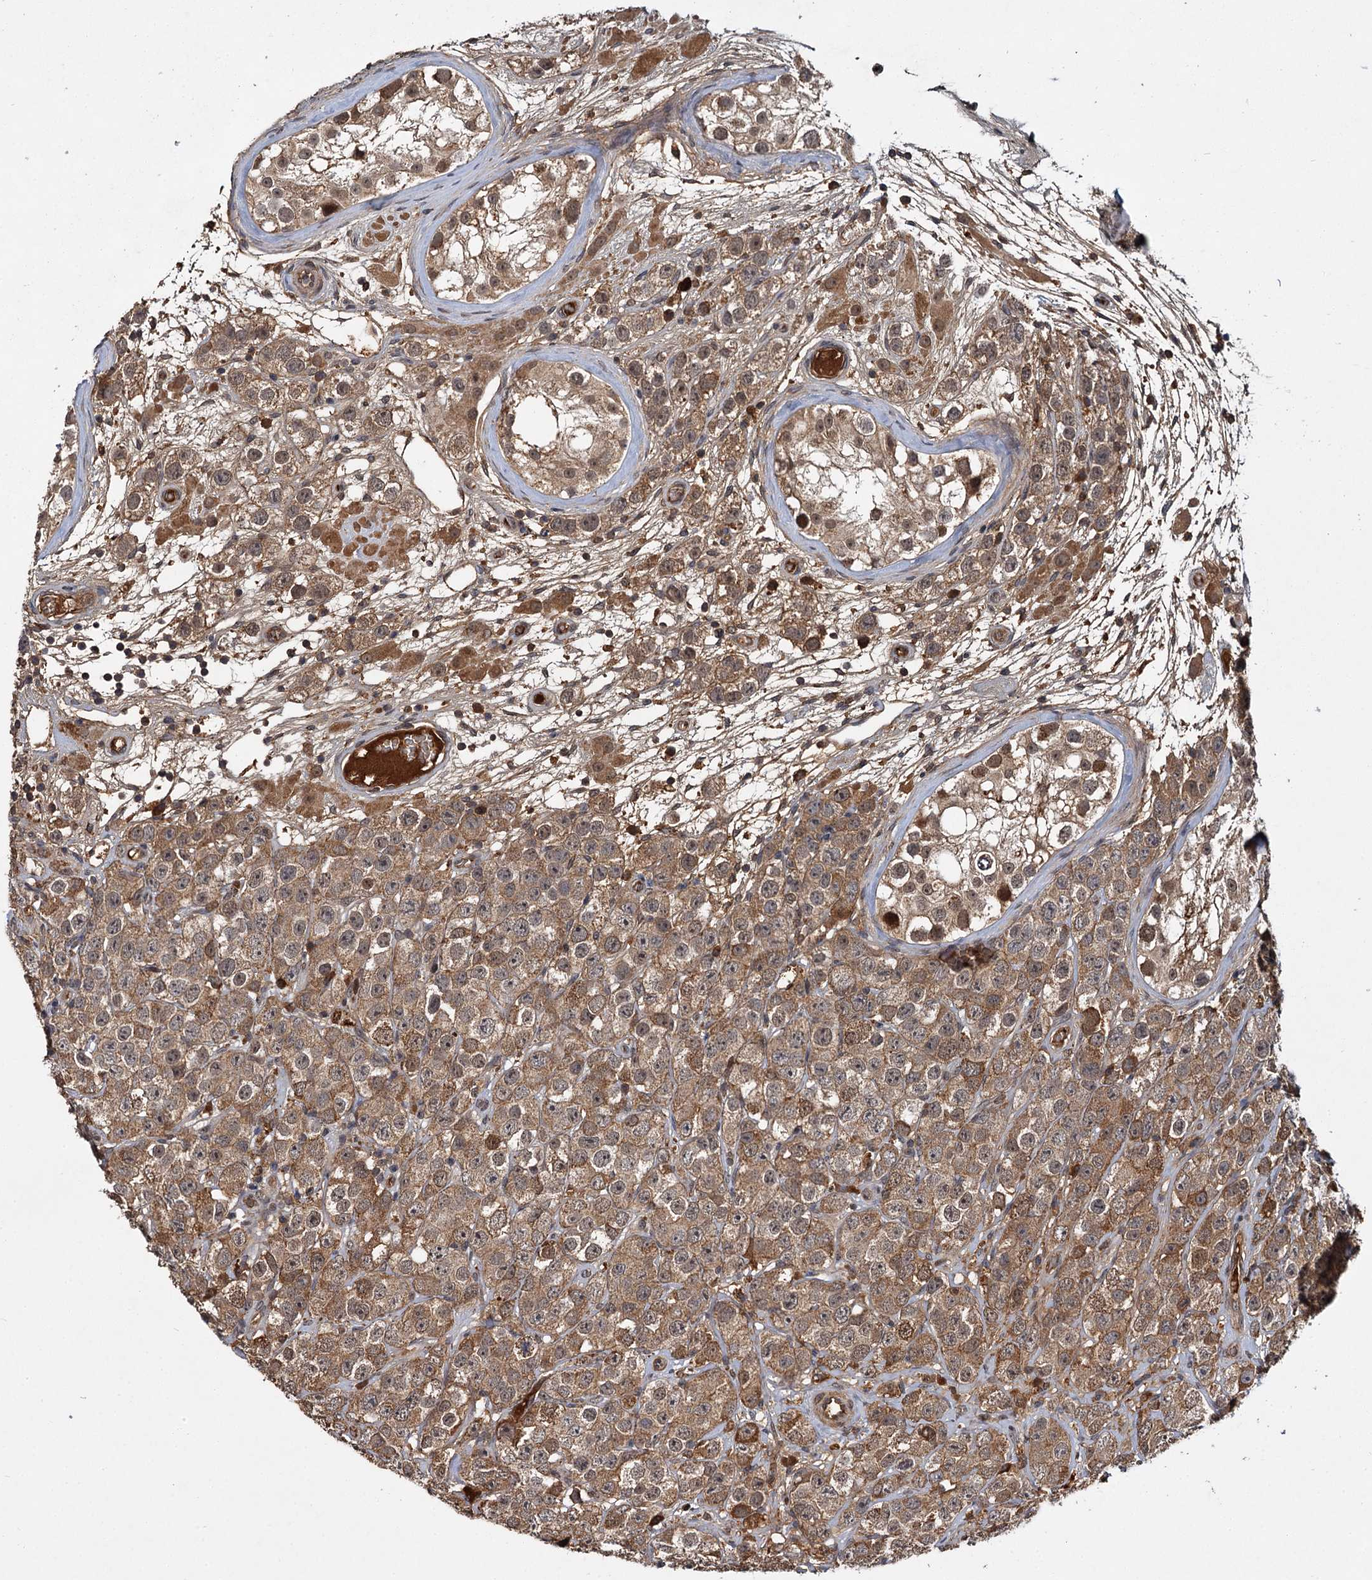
{"staining": {"intensity": "moderate", "quantity": ">75%", "location": "cytoplasmic/membranous"}, "tissue": "testis cancer", "cell_type": "Tumor cells", "image_type": "cancer", "snomed": [{"axis": "morphology", "description": "Seminoma, NOS"}, {"axis": "topography", "description": "Testis"}], "caption": "IHC photomicrograph of testis cancer (seminoma) stained for a protein (brown), which displays medium levels of moderate cytoplasmic/membranous positivity in approximately >75% of tumor cells.", "gene": "MBD6", "patient": {"sex": "male", "age": 28}}